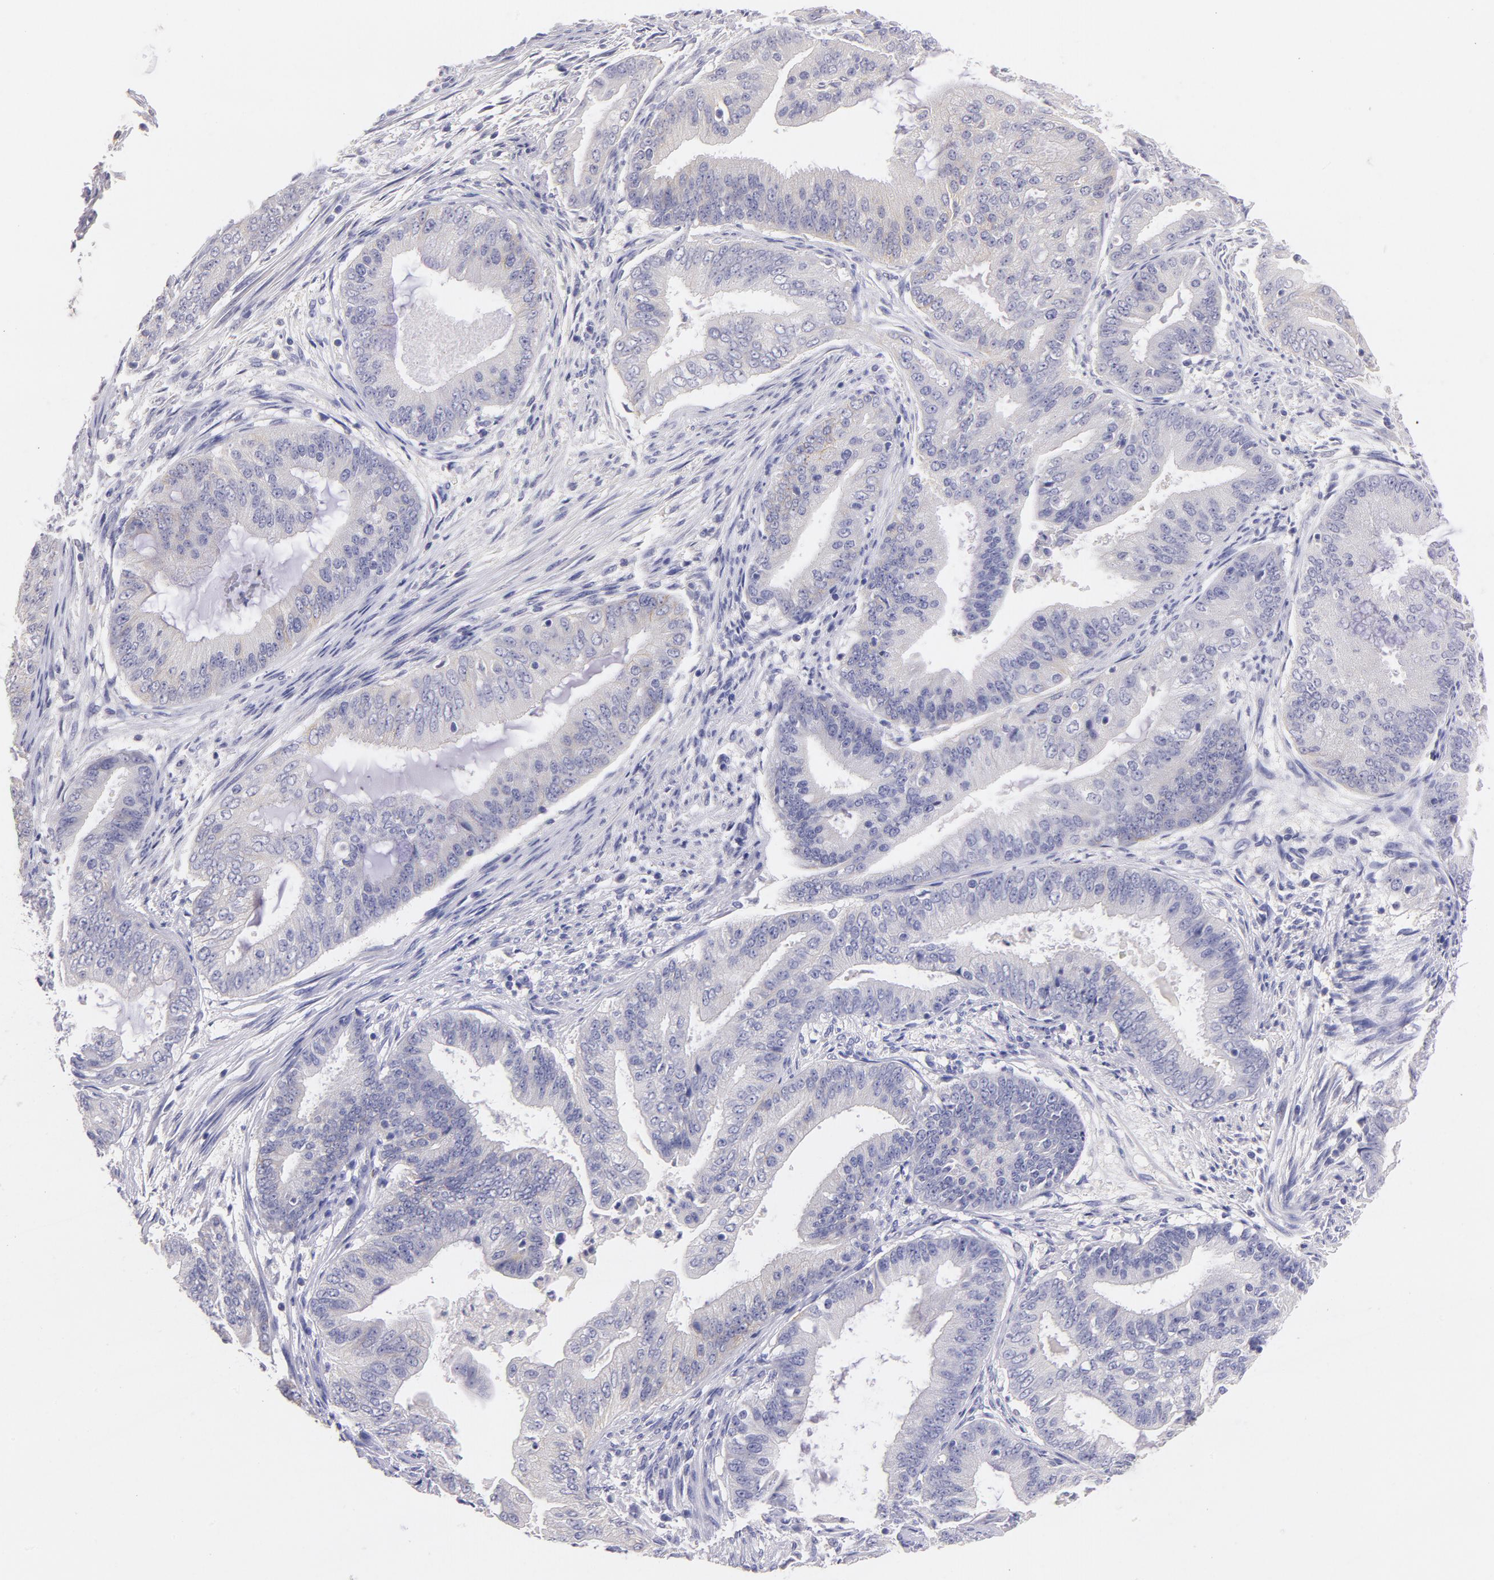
{"staining": {"intensity": "weak", "quantity": "<25%", "location": "cytoplasmic/membranous"}, "tissue": "endometrial cancer", "cell_type": "Tumor cells", "image_type": "cancer", "snomed": [{"axis": "morphology", "description": "Adenocarcinoma, NOS"}, {"axis": "topography", "description": "Endometrium"}], "caption": "Endometrial cancer stained for a protein using immunohistochemistry shows no expression tumor cells.", "gene": "CD44", "patient": {"sex": "female", "age": 63}}